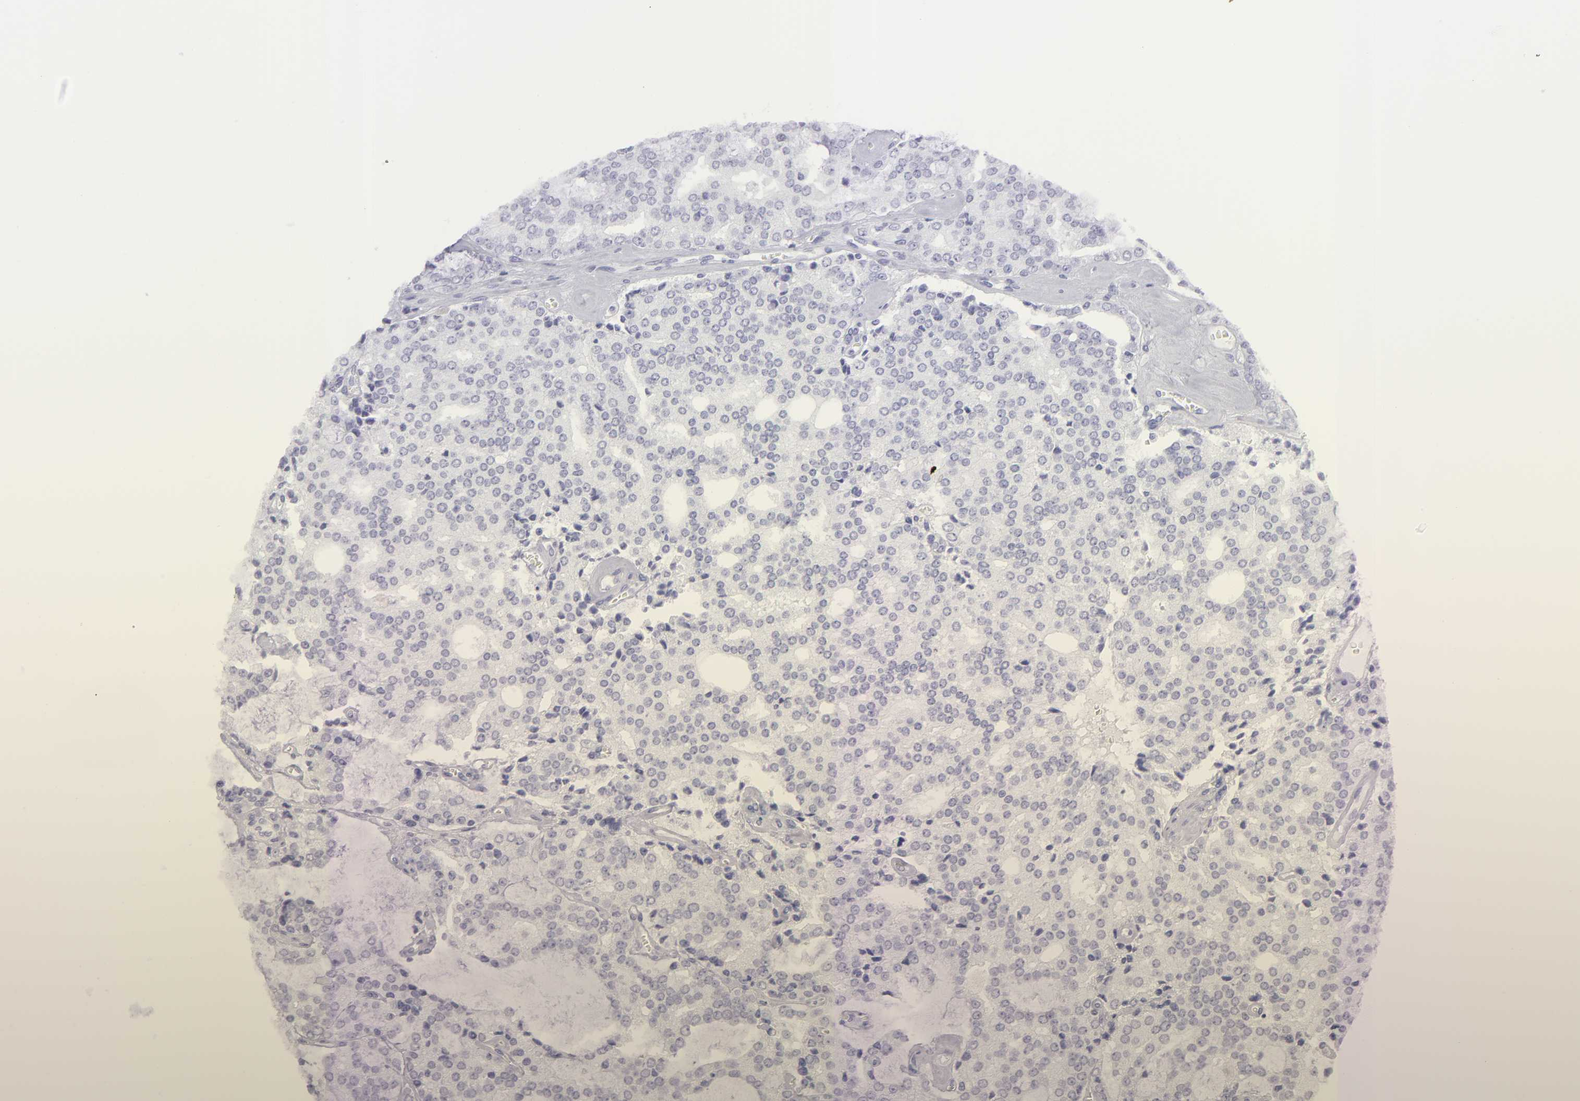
{"staining": {"intensity": "negative", "quantity": "none", "location": "none"}, "tissue": "prostate cancer", "cell_type": "Tumor cells", "image_type": "cancer", "snomed": [{"axis": "morphology", "description": "Adenocarcinoma, High grade"}, {"axis": "topography", "description": "Prostate"}], "caption": "DAB (3,3'-diaminobenzidine) immunohistochemical staining of human prostate adenocarcinoma (high-grade) displays no significant expression in tumor cells.", "gene": "SLC1A3", "patient": {"sex": "male", "age": 67}}